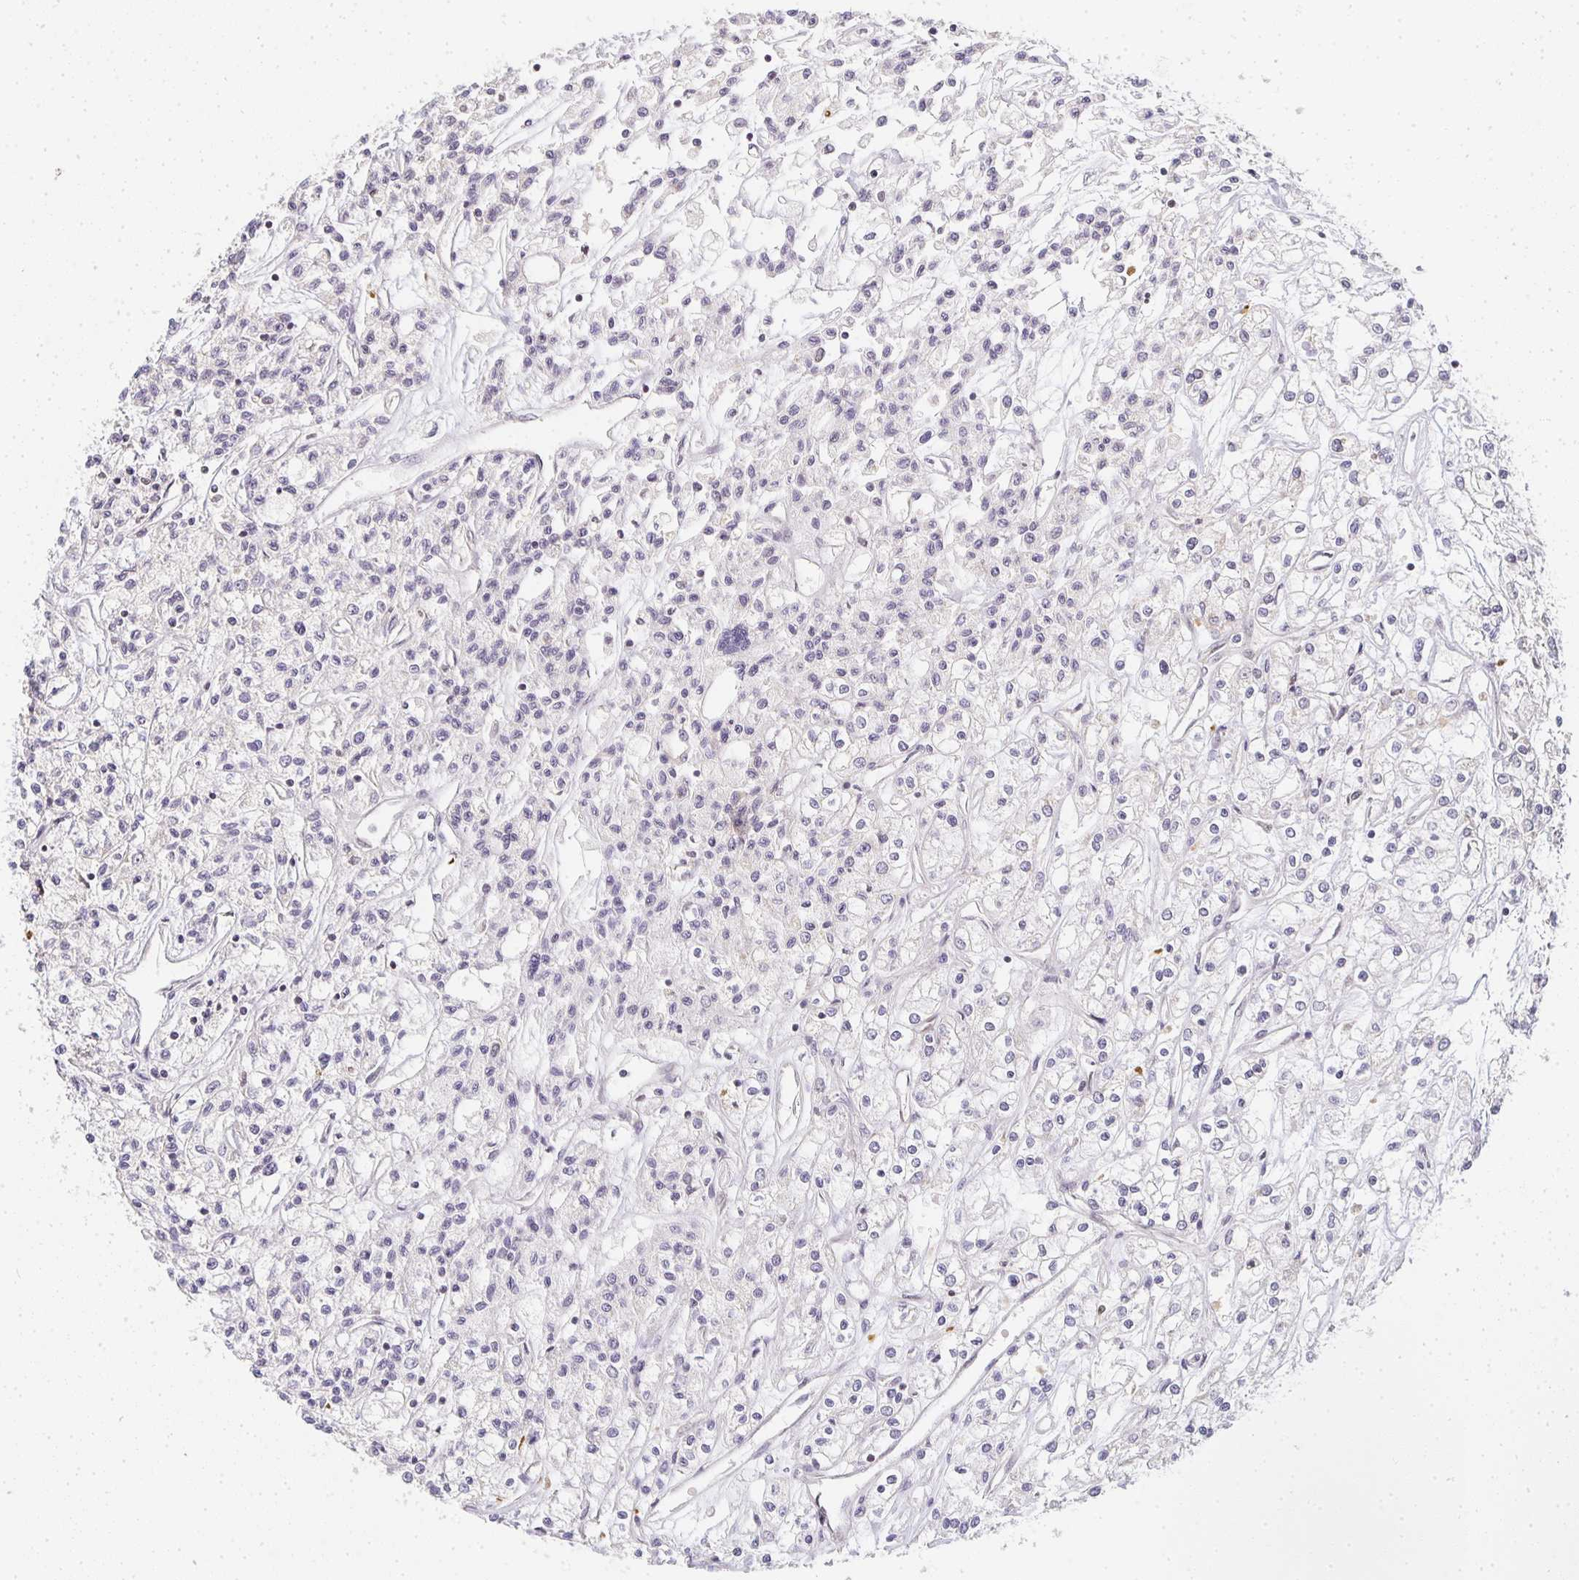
{"staining": {"intensity": "negative", "quantity": "none", "location": "none"}, "tissue": "renal cancer", "cell_type": "Tumor cells", "image_type": "cancer", "snomed": [{"axis": "morphology", "description": "Adenocarcinoma, NOS"}, {"axis": "topography", "description": "Kidney"}], "caption": "Protein analysis of renal cancer demonstrates no significant positivity in tumor cells.", "gene": "SMARCA2", "patient": {"sex": "female", "age": 59}}